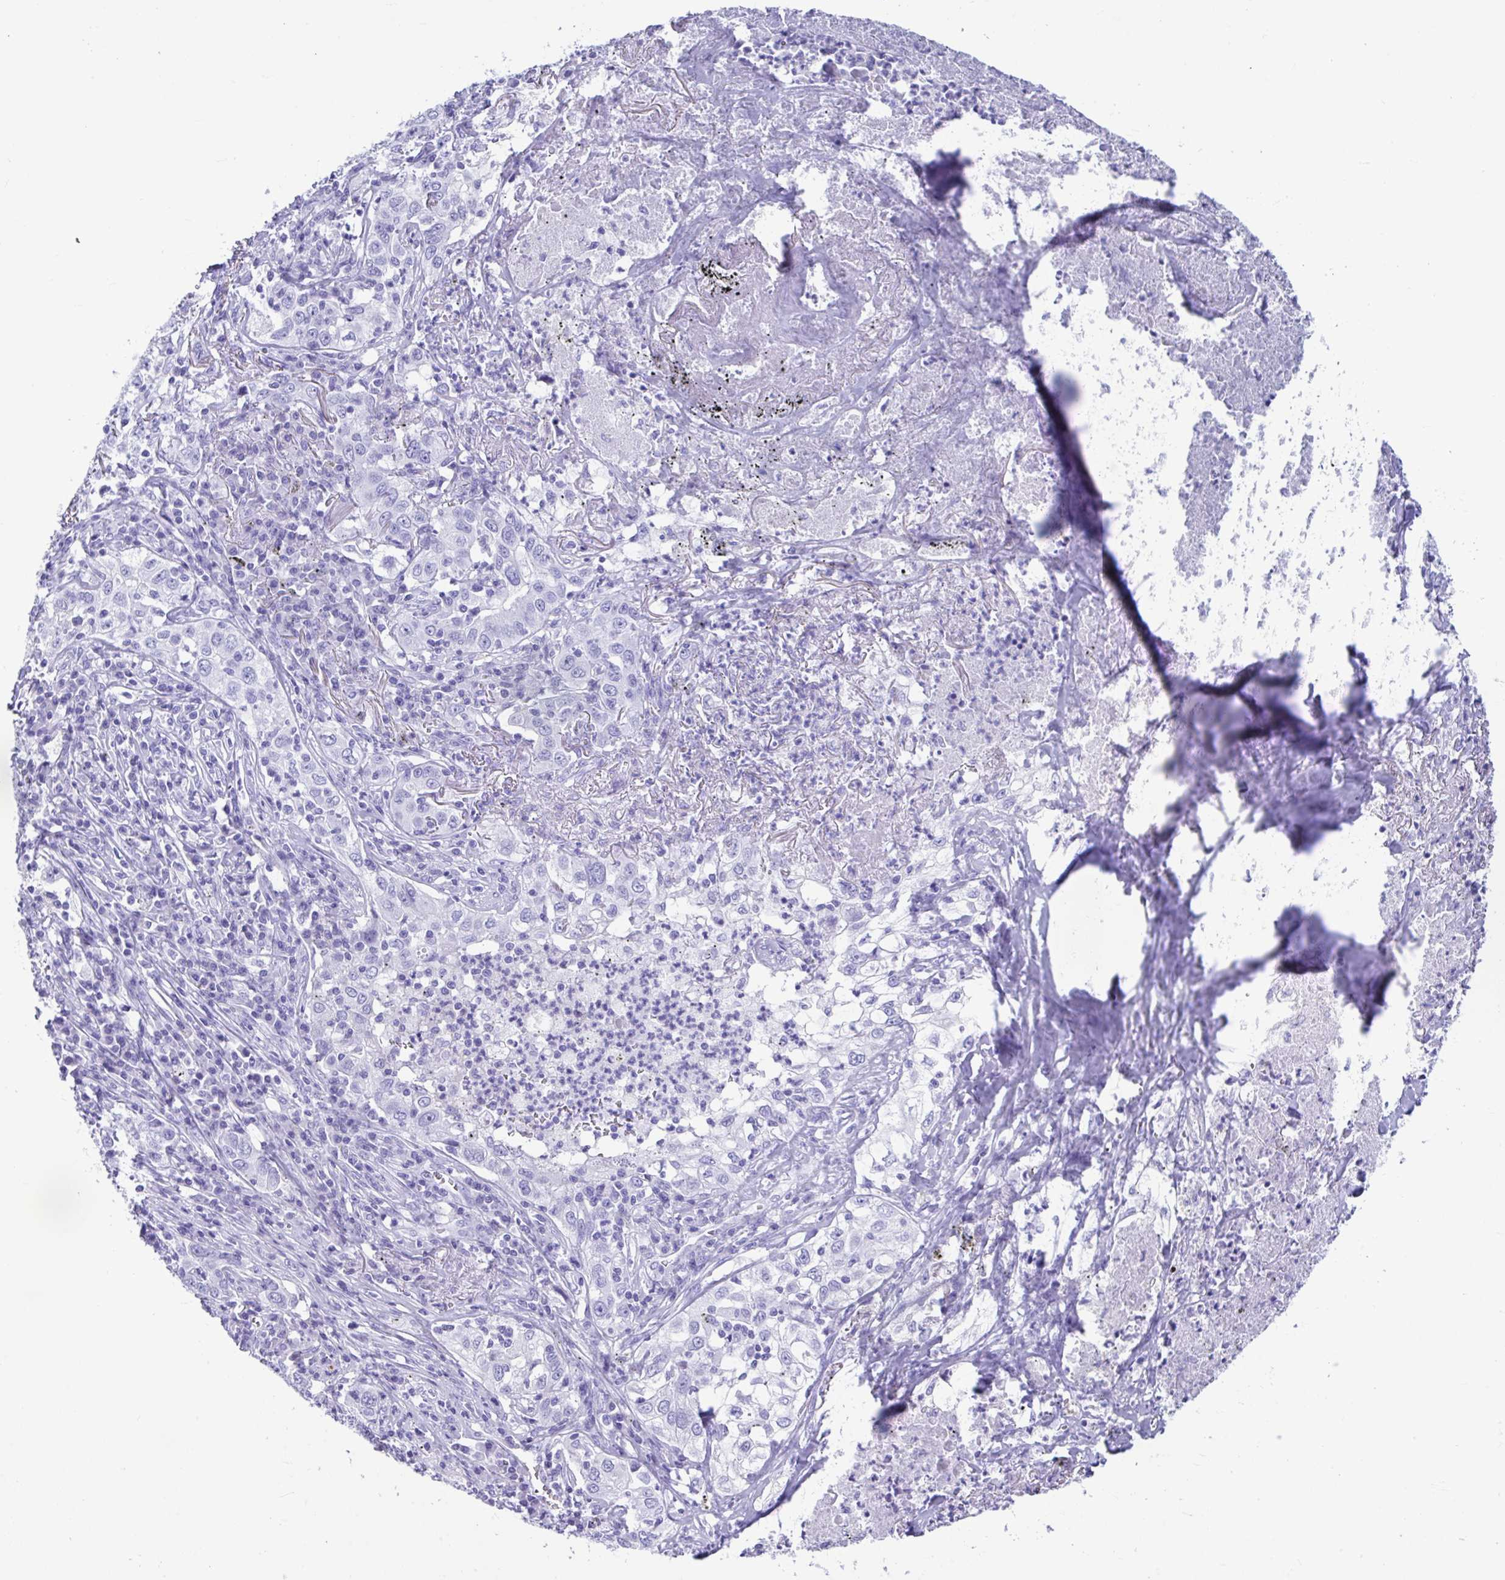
{"staining": {"intensity": "negative", "quantity": "none", "location": "none"}, "tissue": "lung cancer", "cell_type": "Tumor cells", "image_type": "cancer", "snomed": [{"axis": "morphology", "description": "Squamous cell carcinoma, NOS"}, {"axis": "topography", "description": "Lung"}], "caption": "Immunohistochemistry (IHC) histopathology image of lung cancer (squamous cell carcinoma) stained for a protein (brown), which exhibits no positivity in tumor cells.", "gene": "SMIM9", "patient": {"sex": "male", "age": 71}}